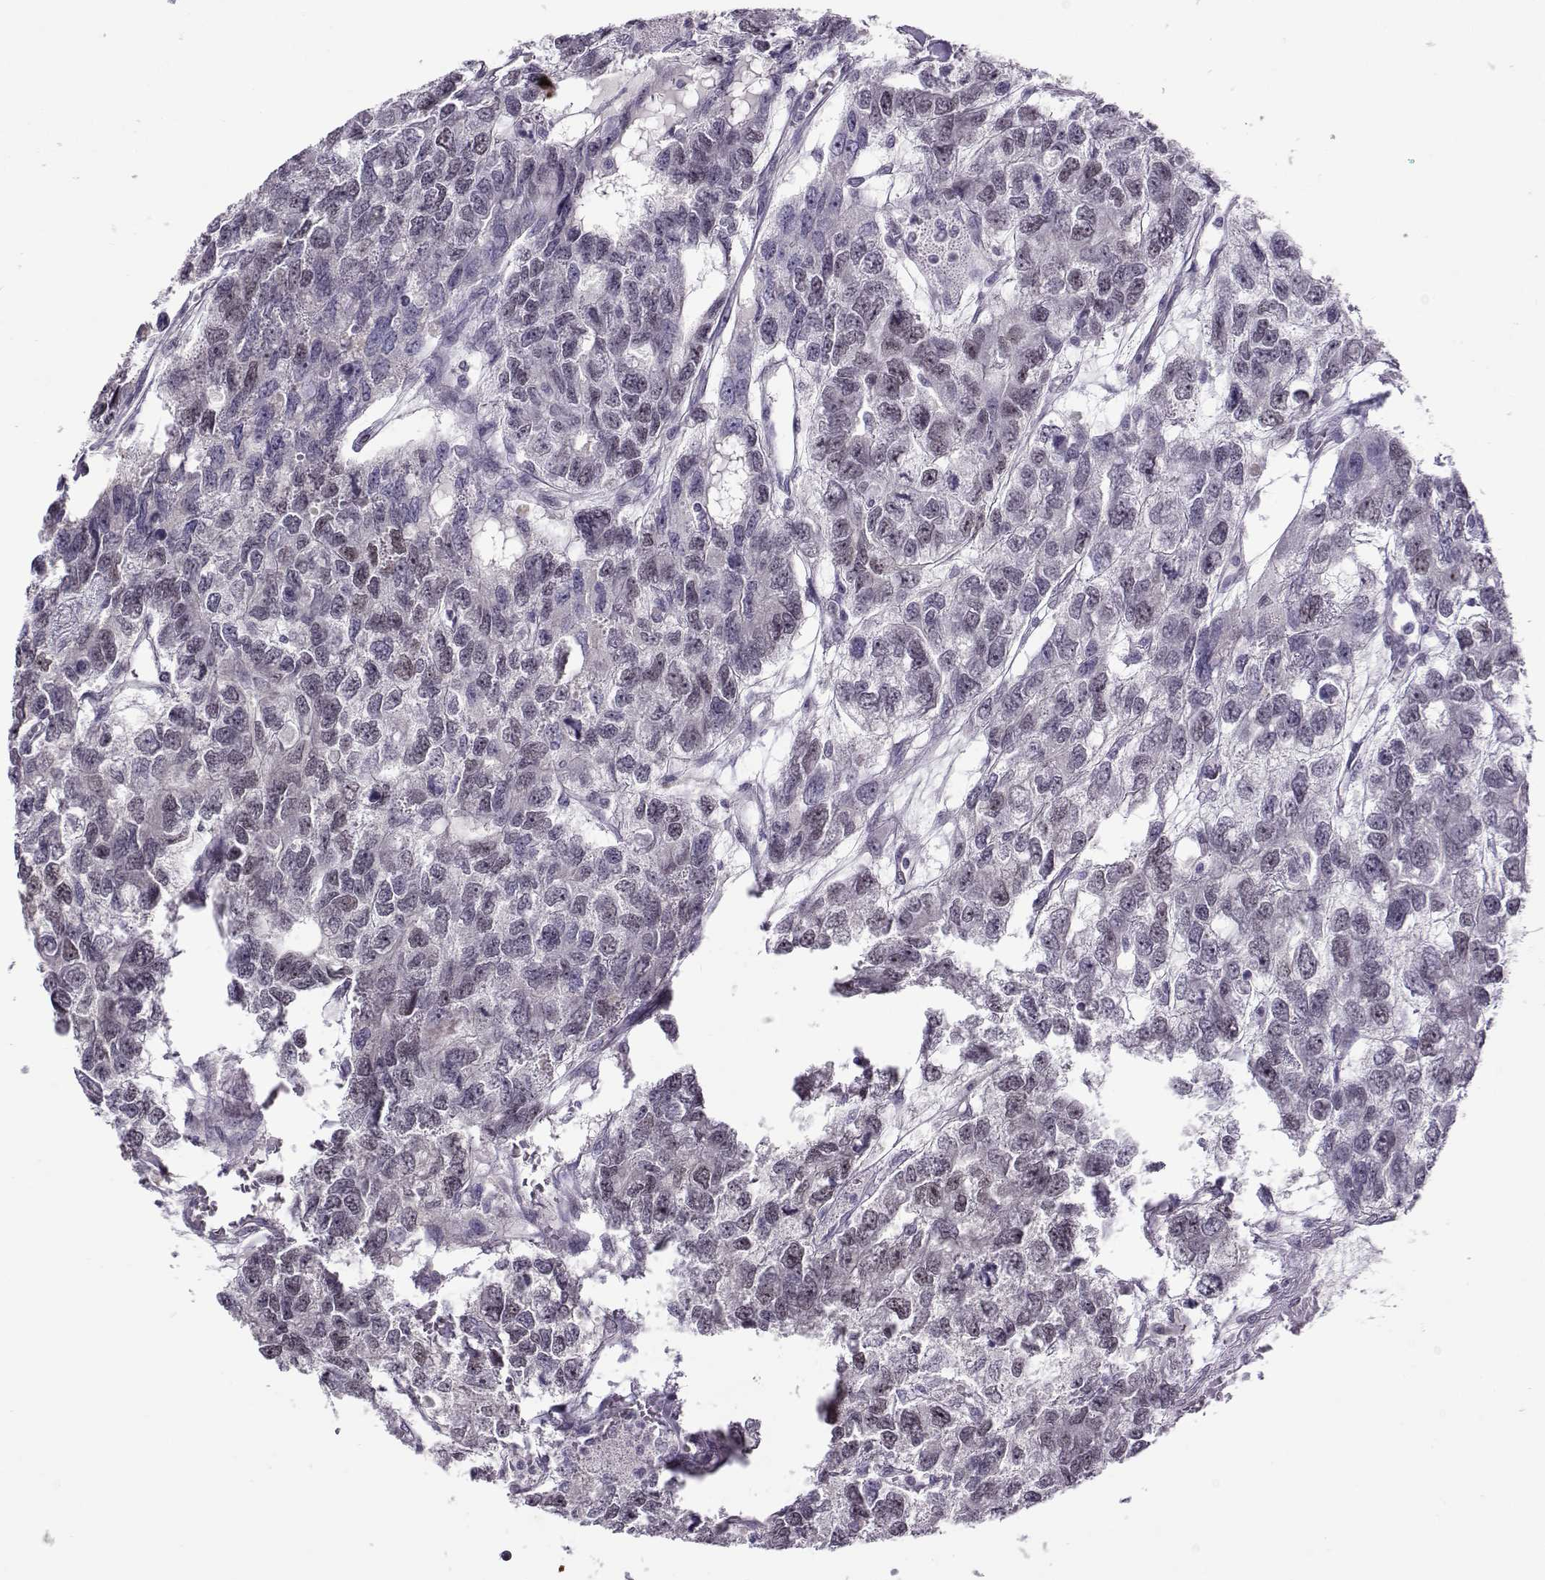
{"staining": {"intensity": "negative", "quantity": "none", "location": "none"}, "tissue": "testis cancer", "cell_type": "Tumor cells", "image_type": "cancer", "snomed": [{"axis": "morphology", "description": "Seminoma, NOS"}, {"axis": "topography", "description": "Testis"}], "caption": "IHC micrograph of neoplastic tissue: human seminoma (testis) stained with DAB shows no significant protein expression in tumor cells. (DAB (3,3'-diaminobenzidine) immunohistochemistry with hematoxylin counter stain).", "gene": "BACH1", "patient": {"sex": "male", "age": 52}}